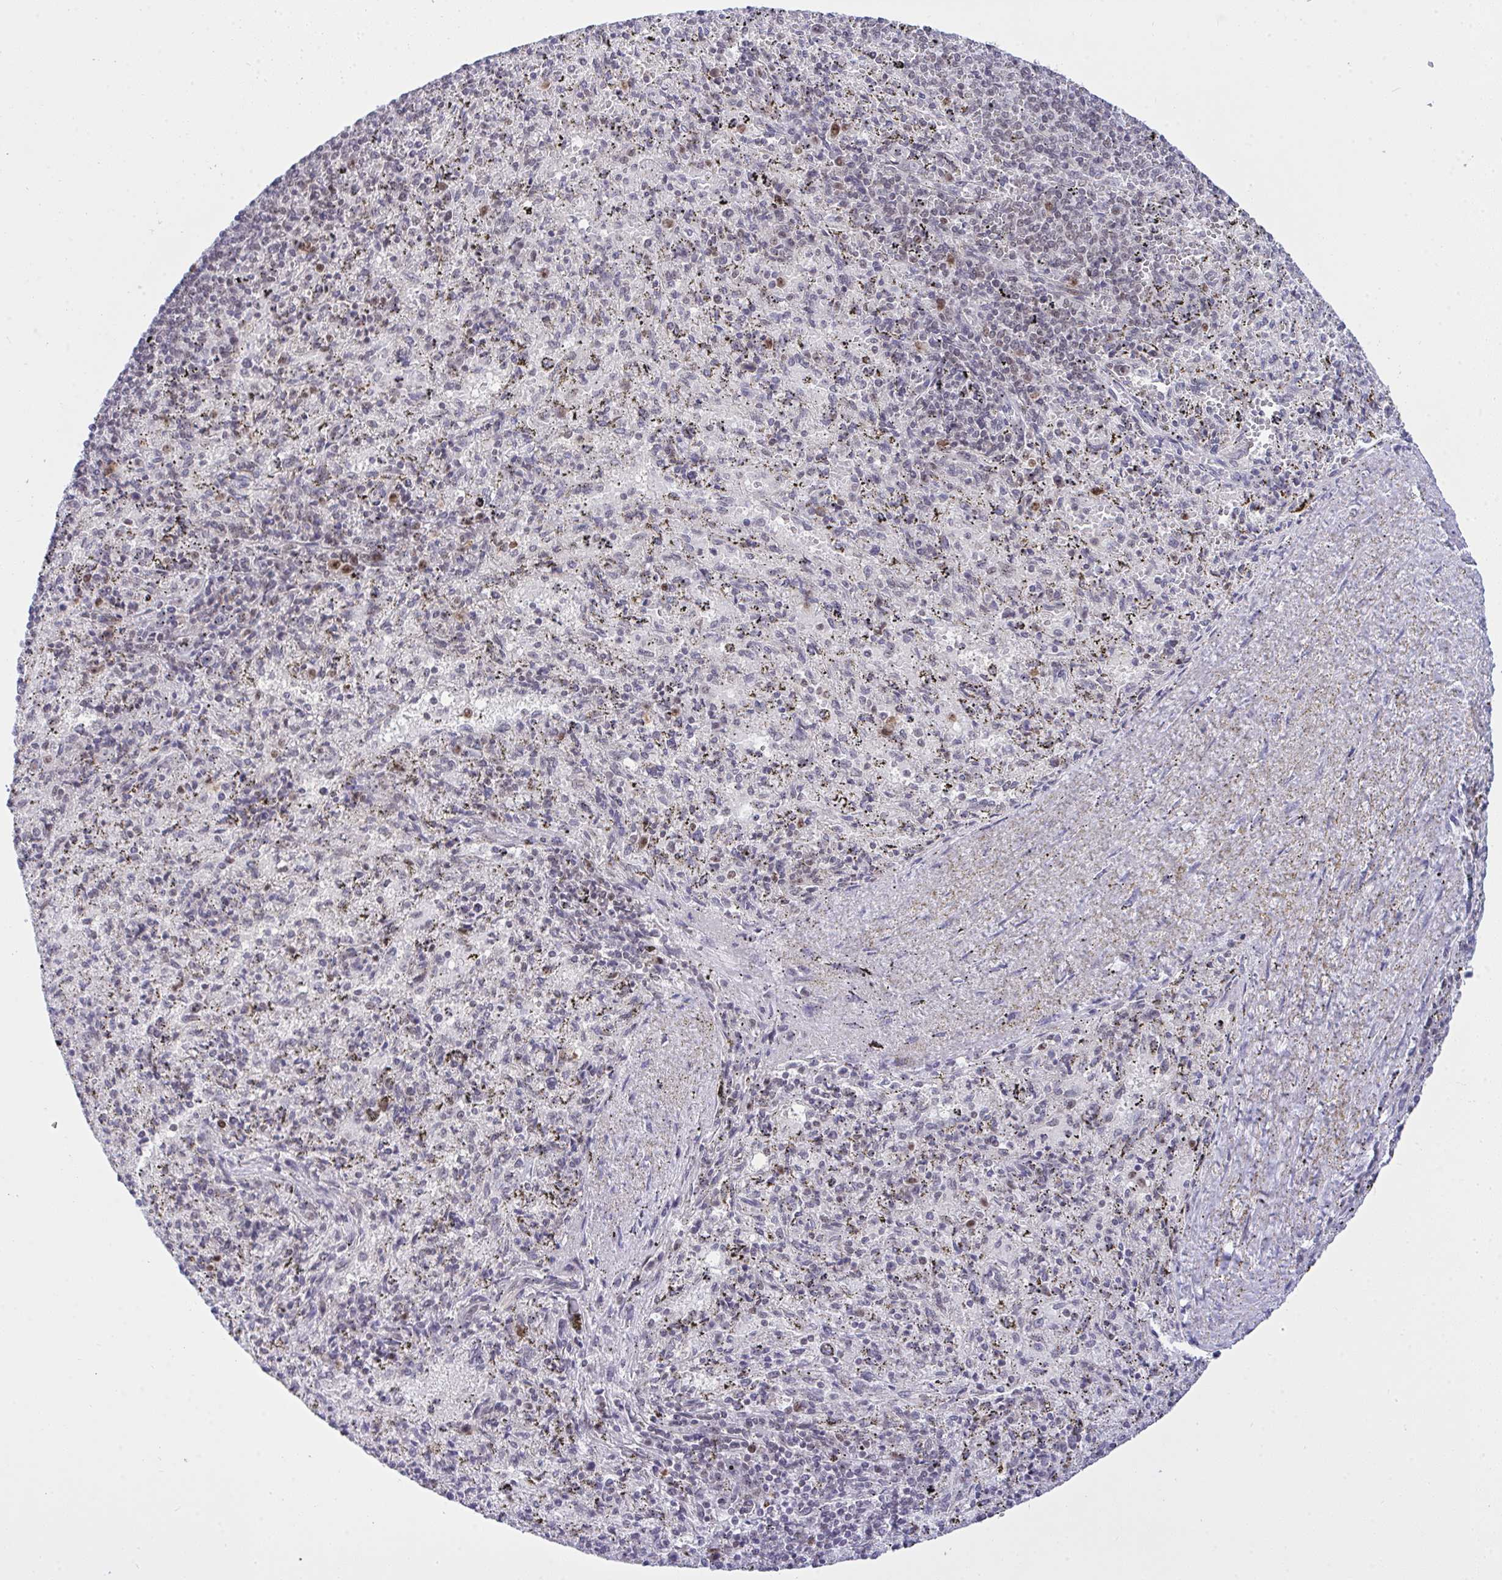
{"staining": {"intensity": "weak", "quantity": "<25%", "location": "nuclear"}, "tissue": "spleen", "cell_type": "Cells in red pulp", "image_type": "normal", "snomed": [{"axis": "morphology", "description": "Normal tissue, NOS"}, {"axis": "topography", "description": "Spleen"}], "caption": "Immunohistochemical staining of unremarkable spleen displays no significant staining in cells in red pulp. (DAB immunohistochemistry (IHC) with hematoxylin counter stain).", "gene": "RFC4", "patient": {"sex": "male", "age": 57}}